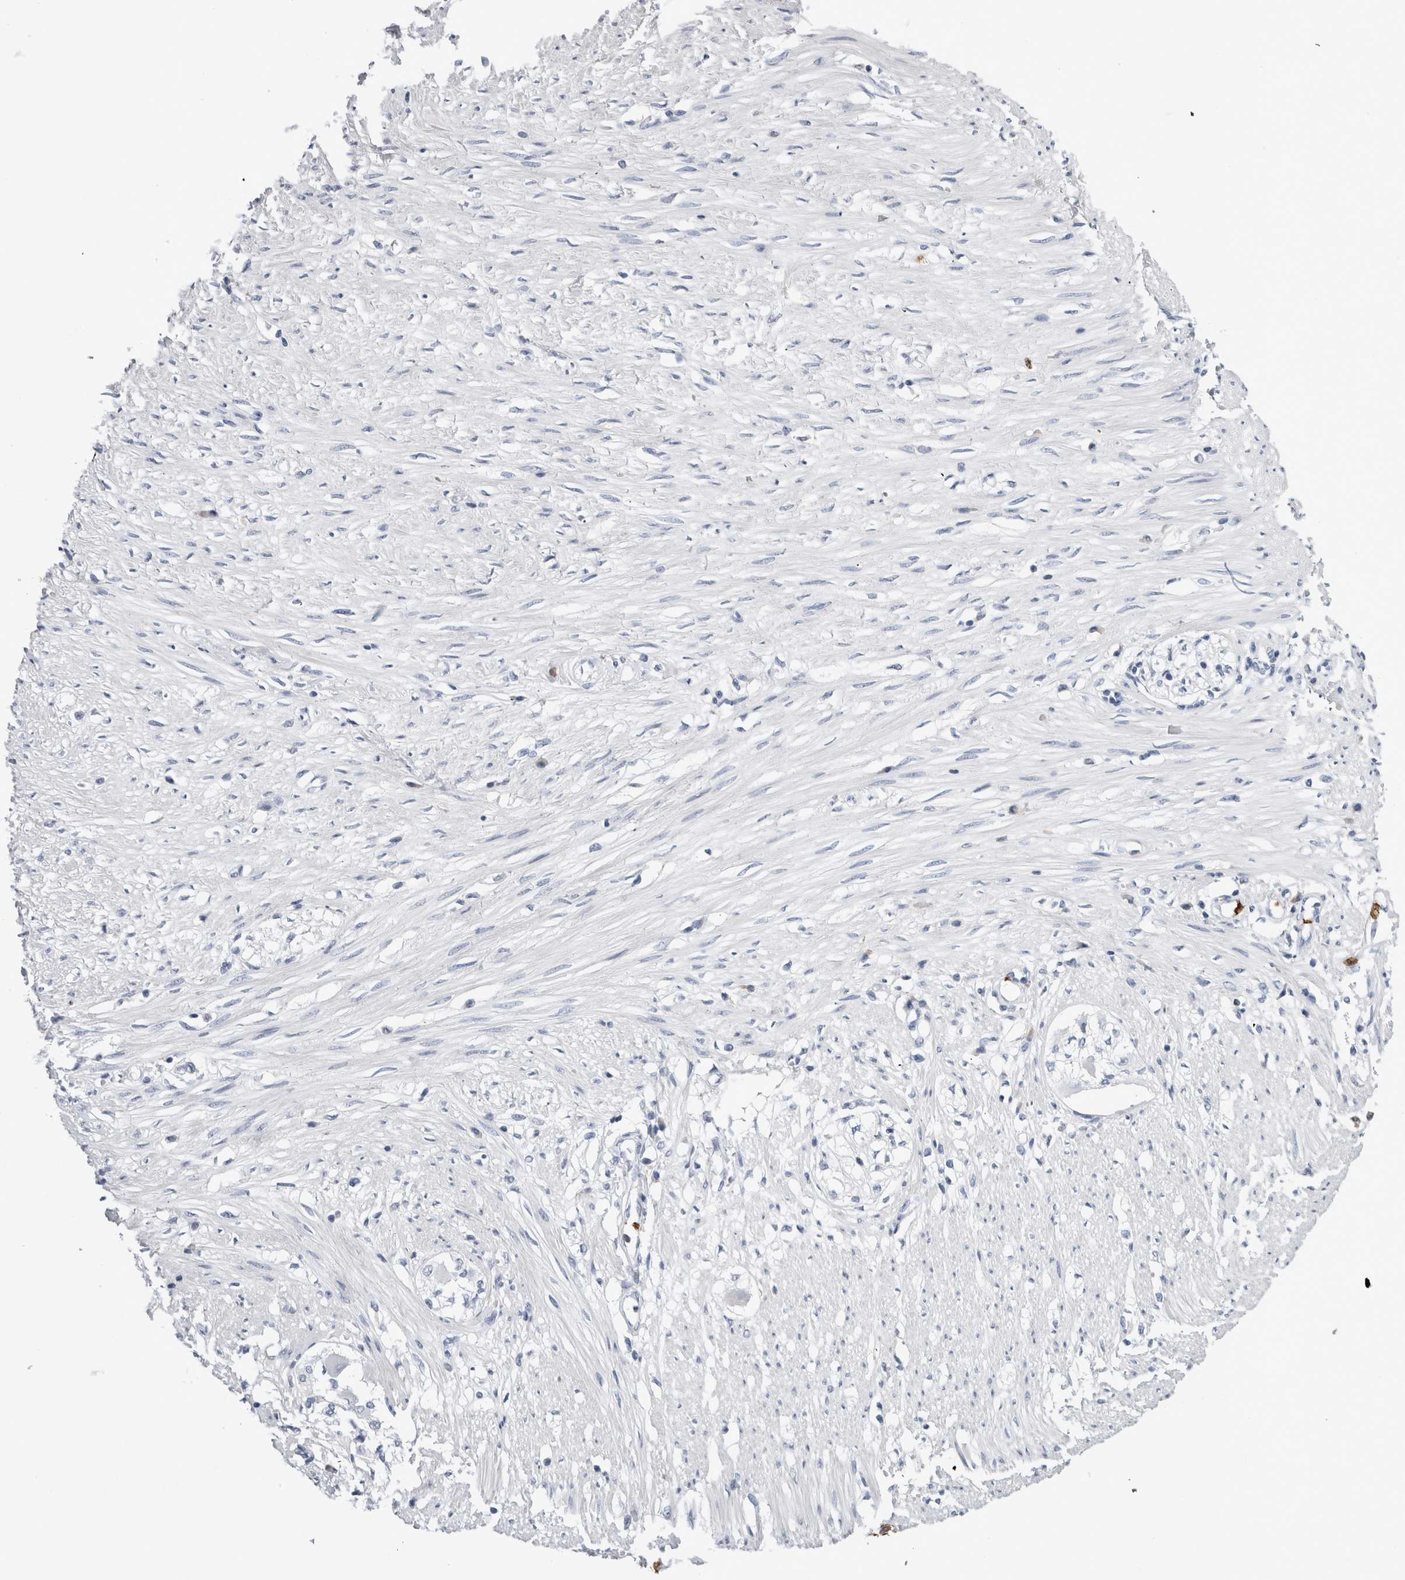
{"staining": {"intensity": "negative", "quantity": "none", "location": "none"}, "tissue": "soft tissue", "cell_type": "Fibroblasts", "image_type": "normal", "snomed": [{"axis": "morphology", "description": "Normal tissue, NOS"}, {"axis": "morphology", "description": "Adenocarcinoma, NOS"}, {"axis": "topography", "description": "Colon"}, {"axis": "topography", "description": "Peripheral nerve tissue"}], "caption": "High magnification brightfield microscopy of normal soft tissue stained with DAB (brown) and counterstained with hematoxylin (blue): fibroblasts show no significant positivity.", "gene": "S100A12", "patient": {"sex": "male", "age": 14}}